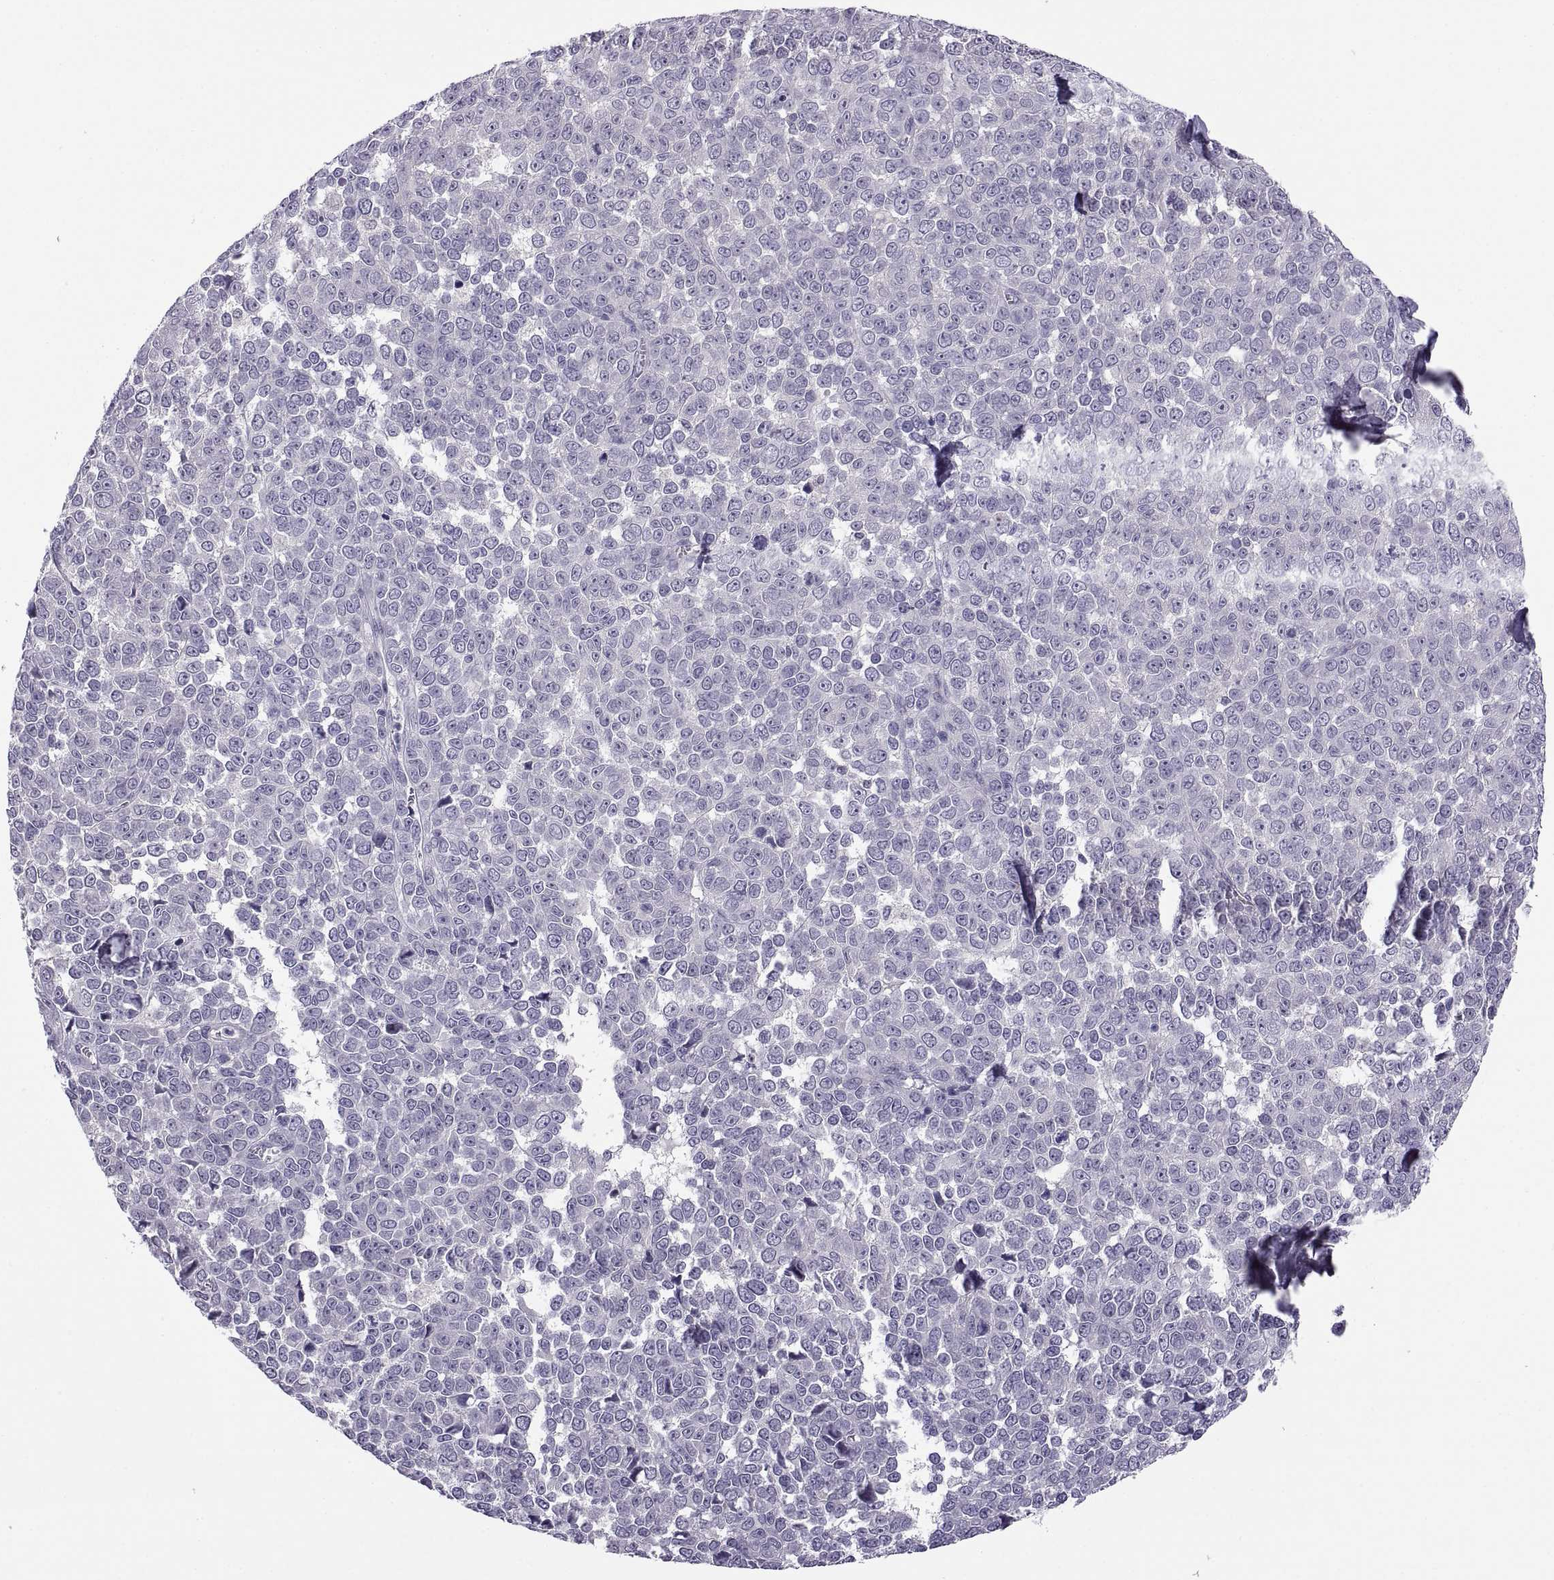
{"staining": {"intensity": "negative", "quantity": "none", "location": "none"}, "tissue": "melanoma", "cell_type": "Tumor cells", "image_type": "cancer", "snomed": [{"axis": "morphology", "description": "Malignant melanoma, NOS"}, {"axis": "topography", "description": "Skin"}], "caption": "The photomicrograph shows no staining of tumor cells in melanoma.", "gene": "TTC21A", "patient": {"sex": "female", "age": 95}}